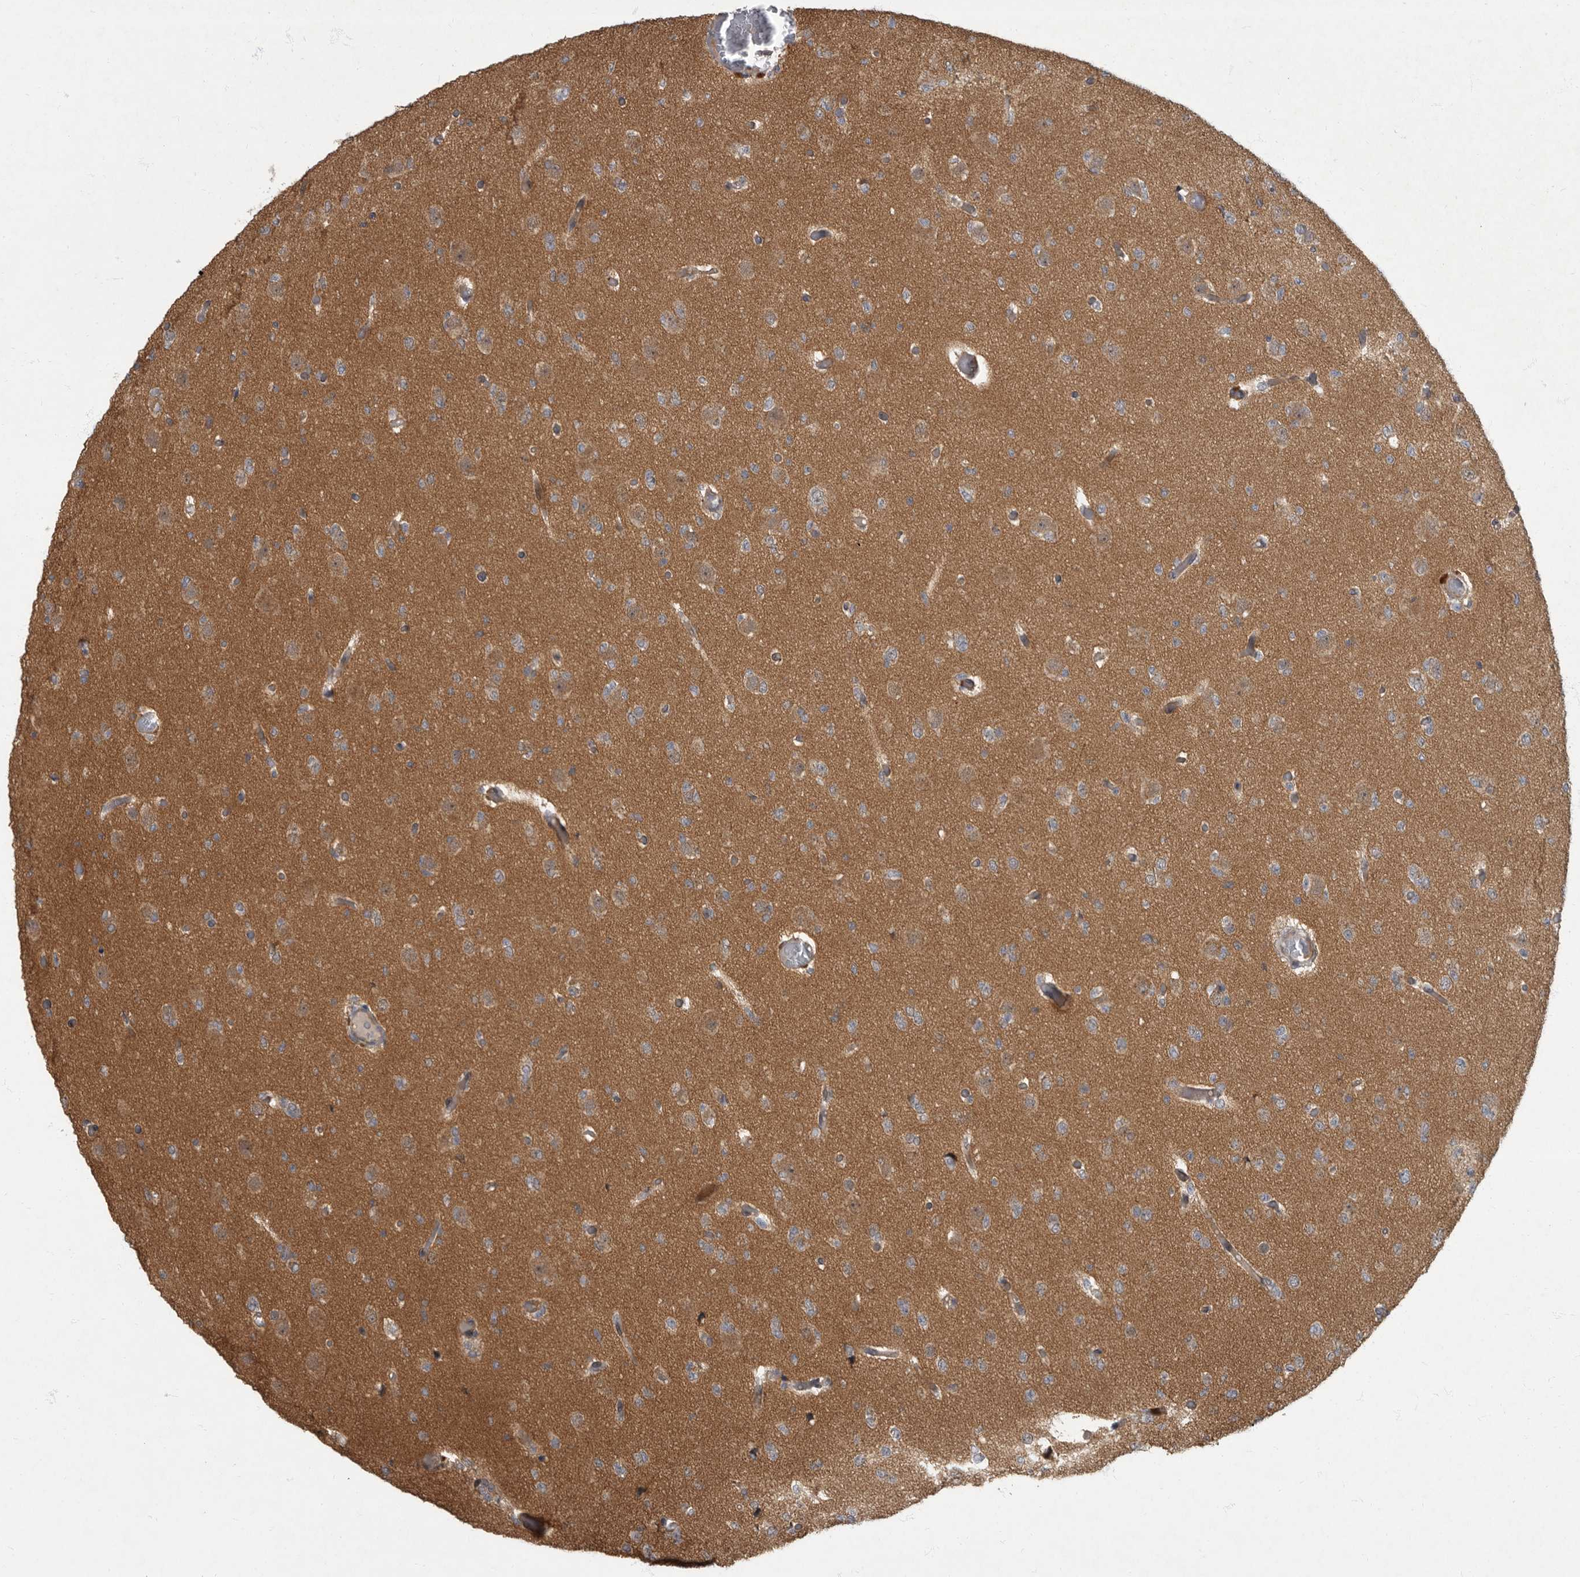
{"staining": {"intensity": "moderate", "quantity": ">75%", "location": "cytoplasmic/membranous"}, "tissue": "glioma", "cell_type": "Tumor cells", "image_type": "cancer", "snomed": [{"axis": "morphology", "description": "Glioma, malignant, Low grade"}, {"axis": "topography", "description": "Brain"}], "caption": "This is an image of immunohistochemistry (IHC) staining of glioma, which shows moderate positivity in the cytoplasmic/membranous of tumor cells.", "gene": "IQCK", "patient": {"sex": "female", "age": 22}}